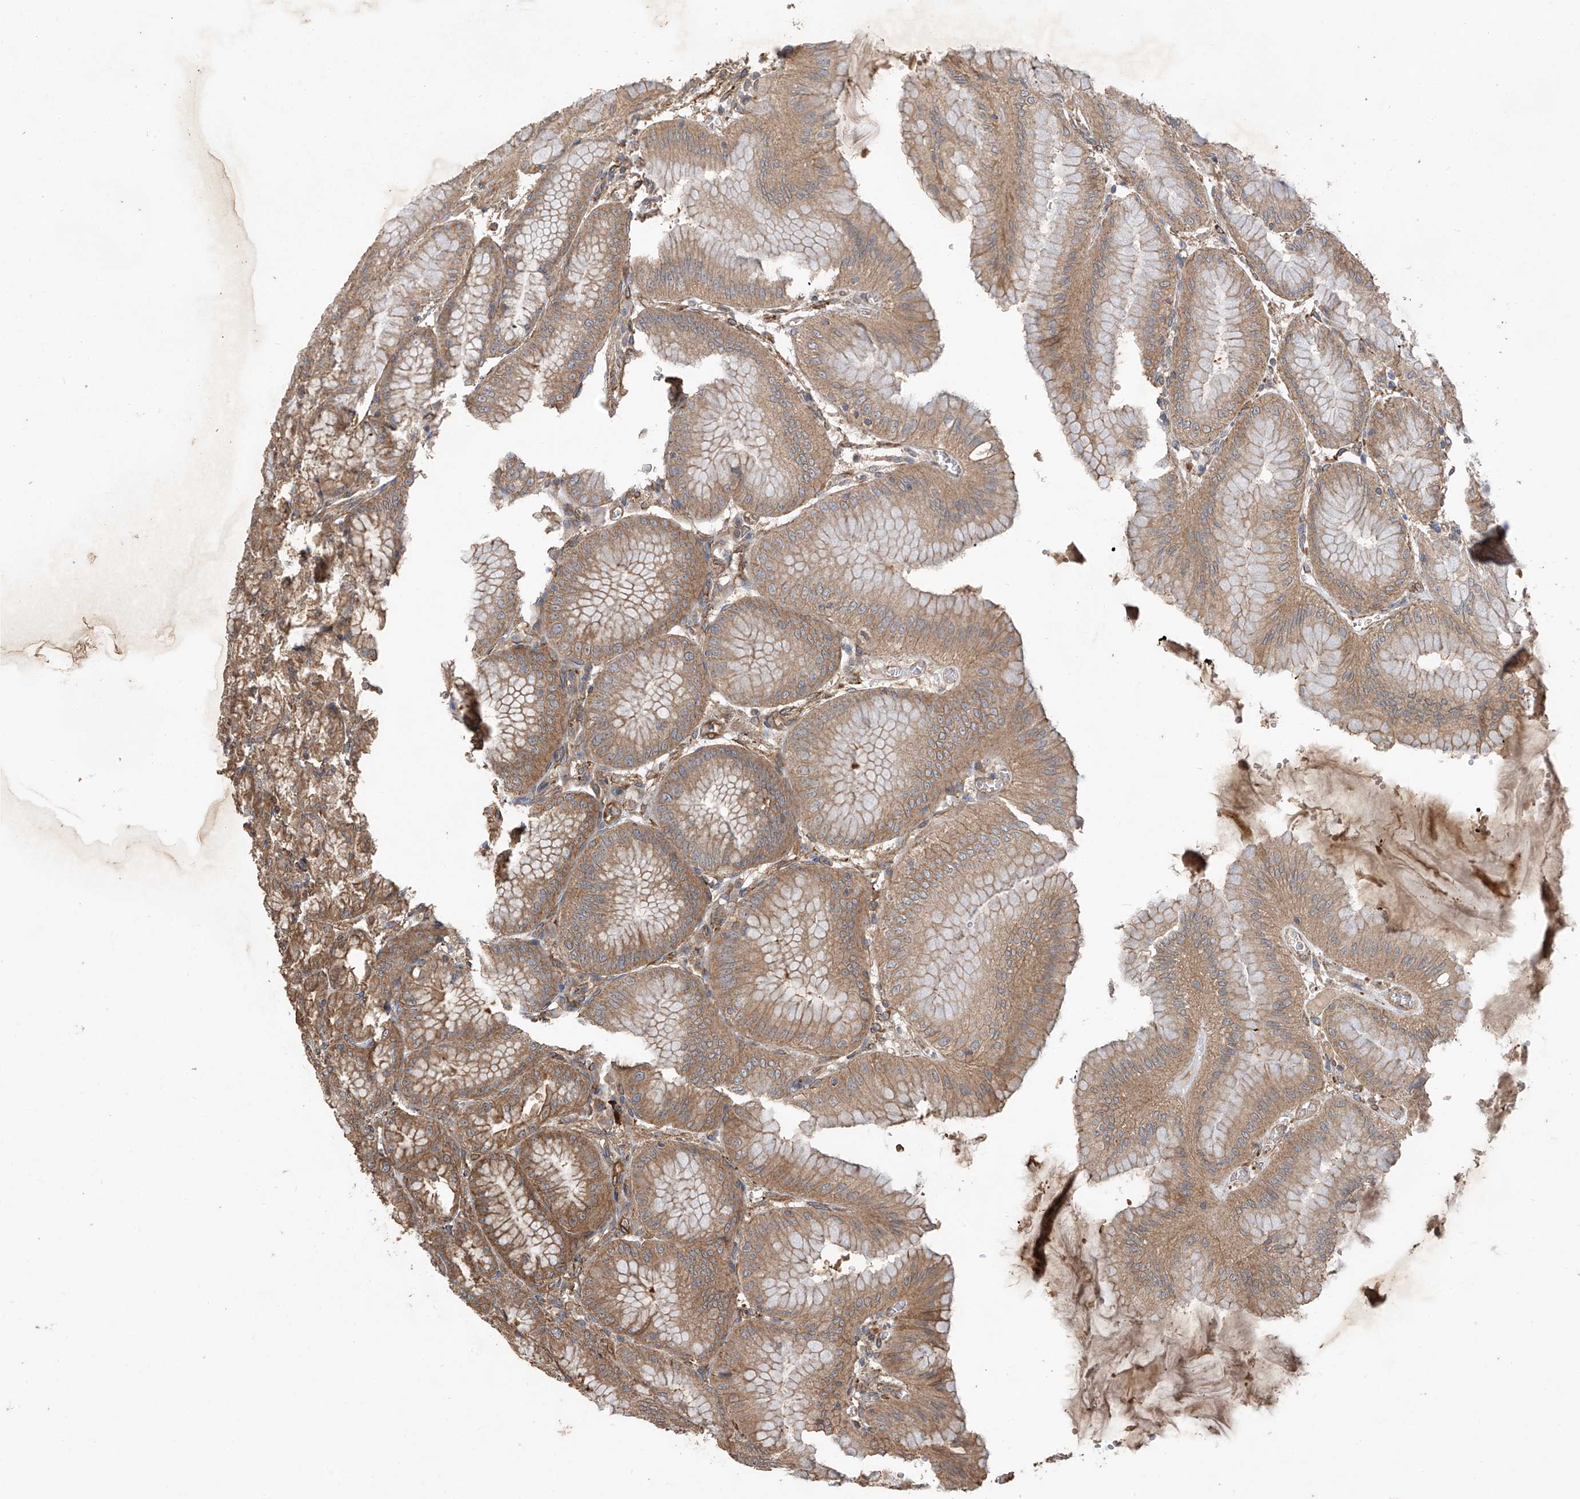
{"staining": {"intensity": "moderate", "quantity": ">75%", "location": "cytoplasmic/membranous"}, "tissue": "stomach", "cell_type": "Glandular cells", "image_type": "normal", "snomed": [{"axis": "morphology", "description": "Normal tissue, NOS"}, {"axis": "topography", "description": "Stomach, lower"}], "caption": "Immunohistochemical staining of benign stomach exhibits >75% levels of moderate cytoplasmic/membranous protein staining in approximately >75% of glandular cells. Ihc stains the protein in brown and the nuclei are stained blue.", "gene": "AGBL5", "patient": {"sex": "male", "age": 71}}